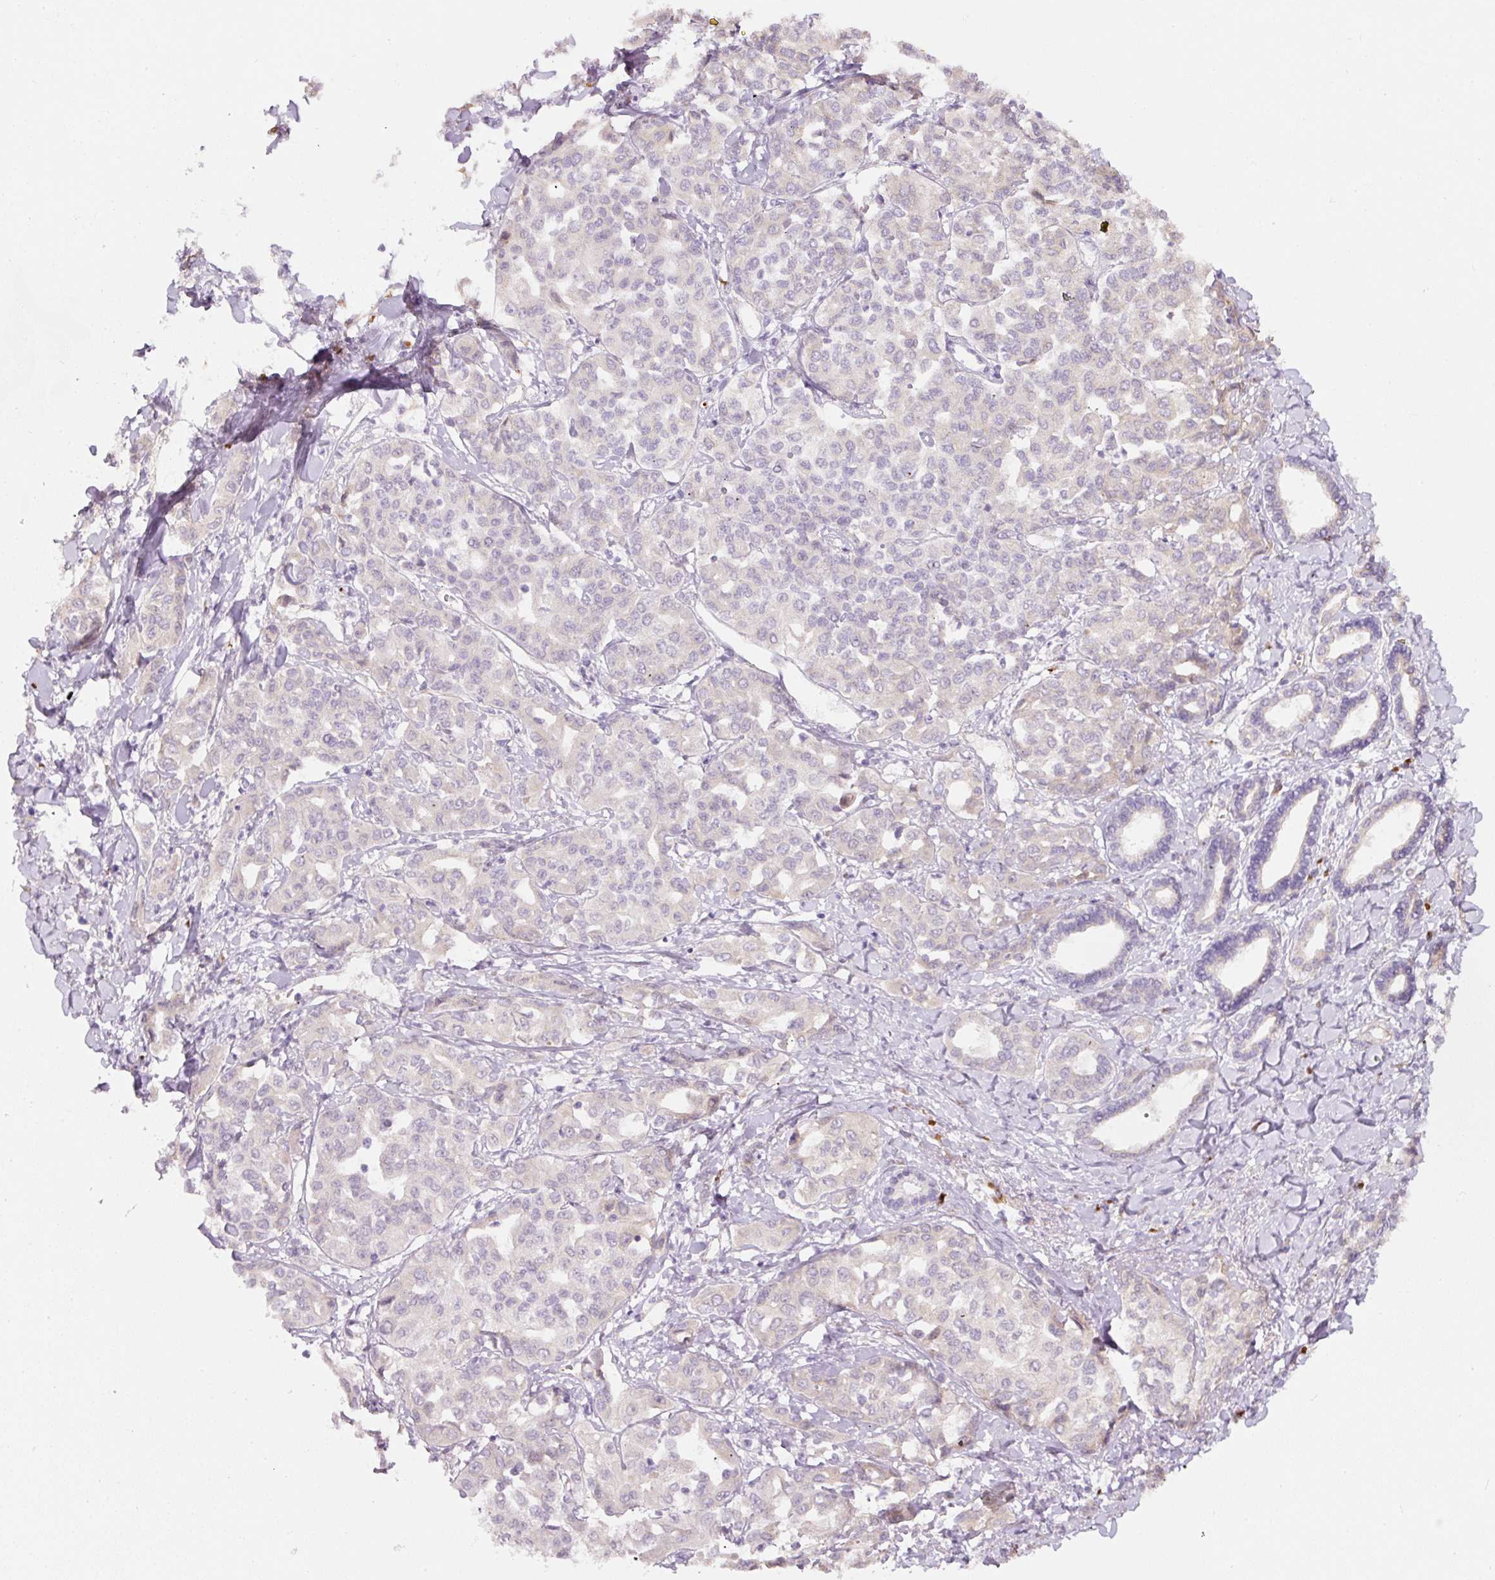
{"staining": {"intensity": "negative", "quantity": "none", "location": "none"}, "tissue": "liver cancer", "cell_type": "Tumor cells", "image_type": "cancer", "snomed": [{"axis": "morphology", "description": "Cholangiocarcinoma"}, {"axis": "topography", "description": "Liver"}], "caption": "A high-resolution image shows immunohistochemistry staining of liver cancer (cholangiocarcinoma), which displays no significant staining in tumor cells.", "gene": "NBPF11", "patient": {"sex": "female", "age": 77}}